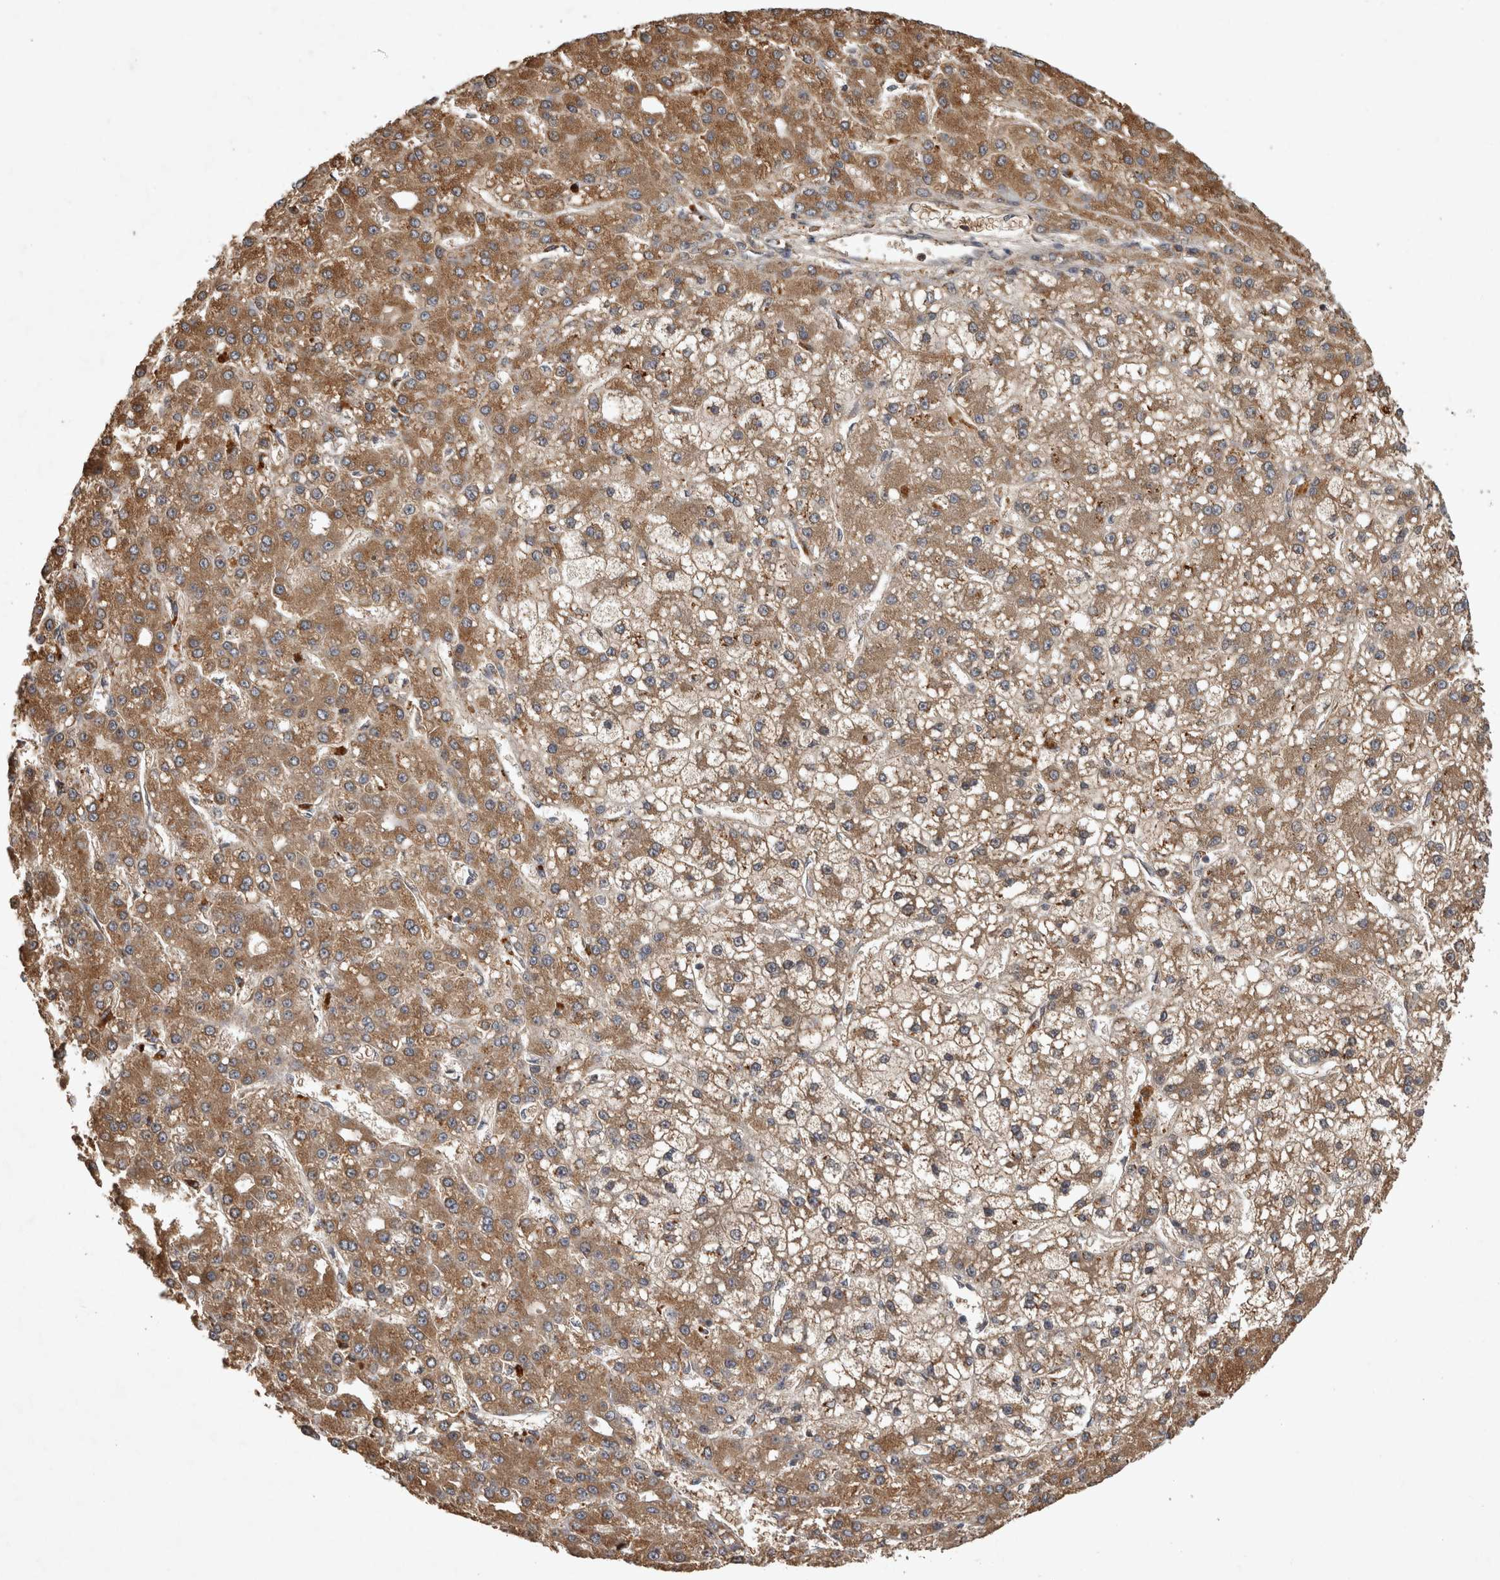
{"staining": {"intensity": "moderate", "quantity": ">75%", "location": "cytoplasmic/membranous"}, "tissue": "liver cancer", "cell_type": "Tumor cells", "image_type": "cancer", "snomed": [{"axis": "morphology", "description": "Carcinoma, Hepatocellular, NOS"}, {"axis": "topography", "description": "Liver"}], "caption": "There is medium levels of moderate cytoplasmic/membranous staining in tumor cells of liver cancer, as demonstrated by immunohistochemical staining (brown color).", "gene": "TRMT61B", "patient": {"sex": "male", "age": 67}}